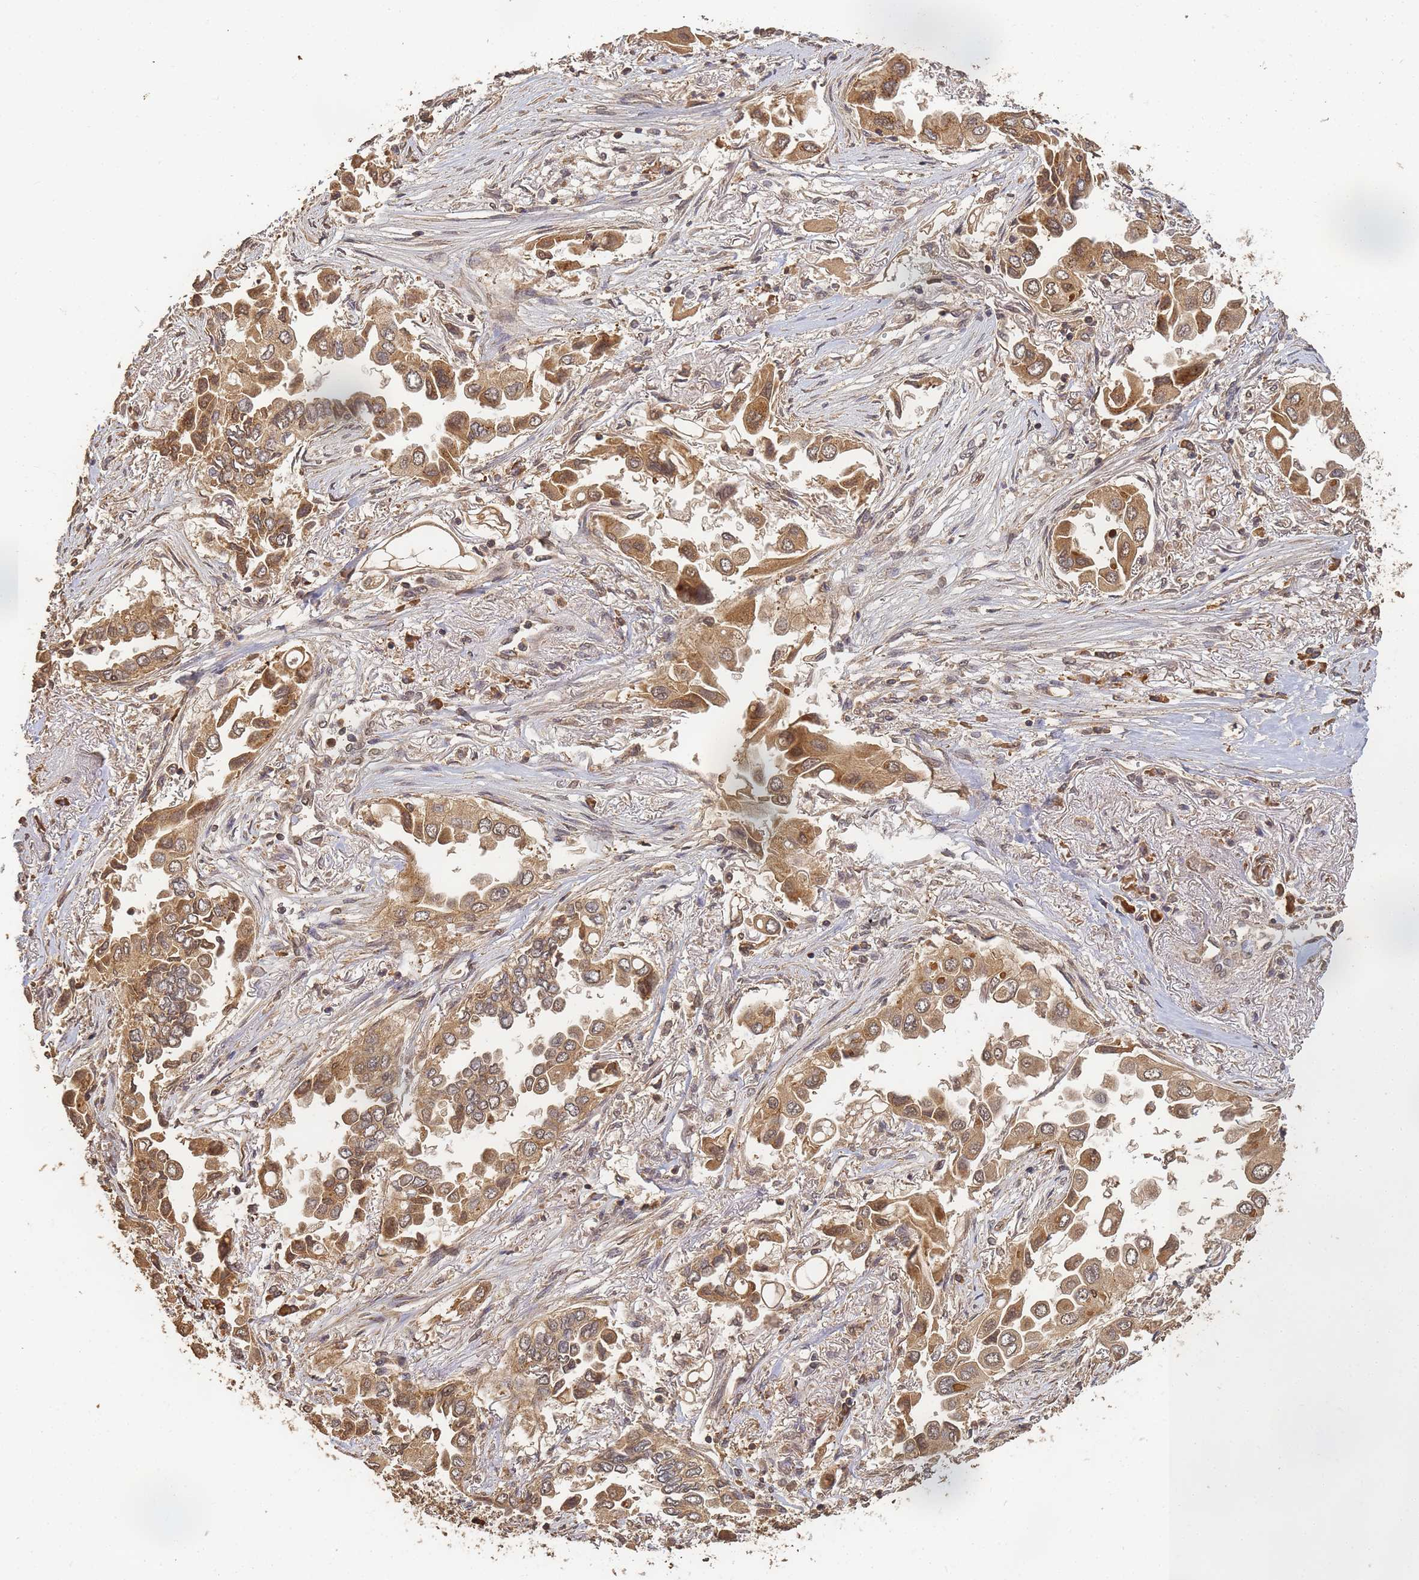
{"staining": {"intensity": "moderate", "quantity": ">75%", "location": "cytoplasmic/membranous,nuclear"}, "tissue": "lung cancer", "cell_type": "Tumor cells", "image_type": "cancer", "snomed": [{"axis": "morphology", "description": "Adenocarcinoma, NOS"}, {"axis": "topography", "description": "Lung"}], "caption": "A brown stain highlights moderate cytoplasmic/membranous and nuclear staining of a protein in adenocarcinoma (lung) tumor cells. The staining was performed using DAB to visualize the protein expression in brown, while the nuclei were stained in blue with hematoxylin (Magnification: 20x).", "gene": "ALKBH1", "patient": {"sex": "female", "age": 76}}